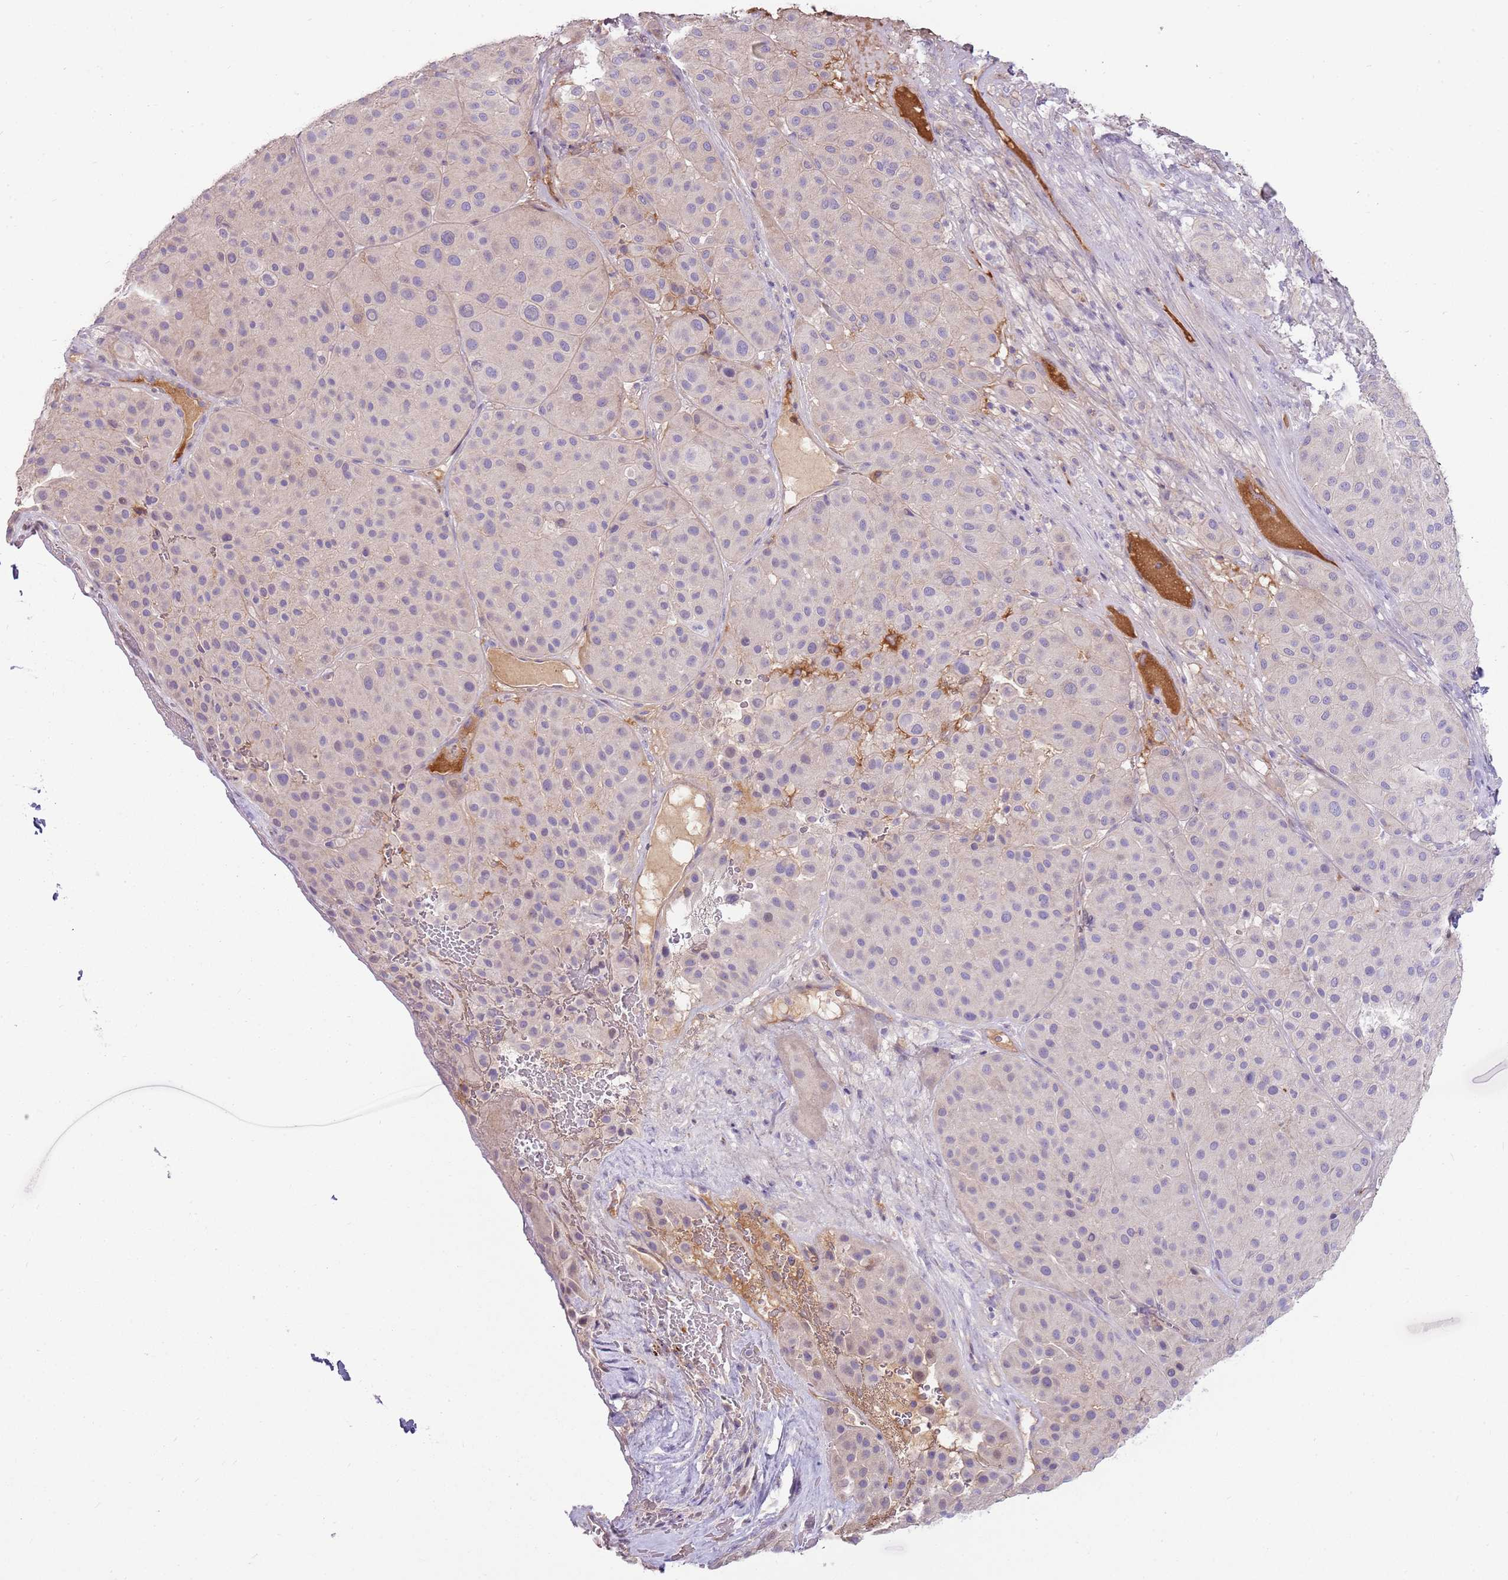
{"staining": {"intensity": "negative", "quantity": "none", "location": "none"}, "tissue": "melanoma", "cell_type": "Tumor cells", "image_type": "cancer", "snomed": [{"axis": "morphology", "description": "Malignant melanoma, Metastatic site"}, {"axis": "topography", "description": "Smooth muscle"}], "caption": "Immunohistochemical staining of human malignant melanoma (metastatic site) exhibits no significant staining in tumor cells. The staining was performed using DAB to visualize the protein expression in brown, while the nuclei were stained in blue with hematoxylin (Magnification: 20x).", "gene": "MCUB", "patient": {"sex": "male", "age": 41}}